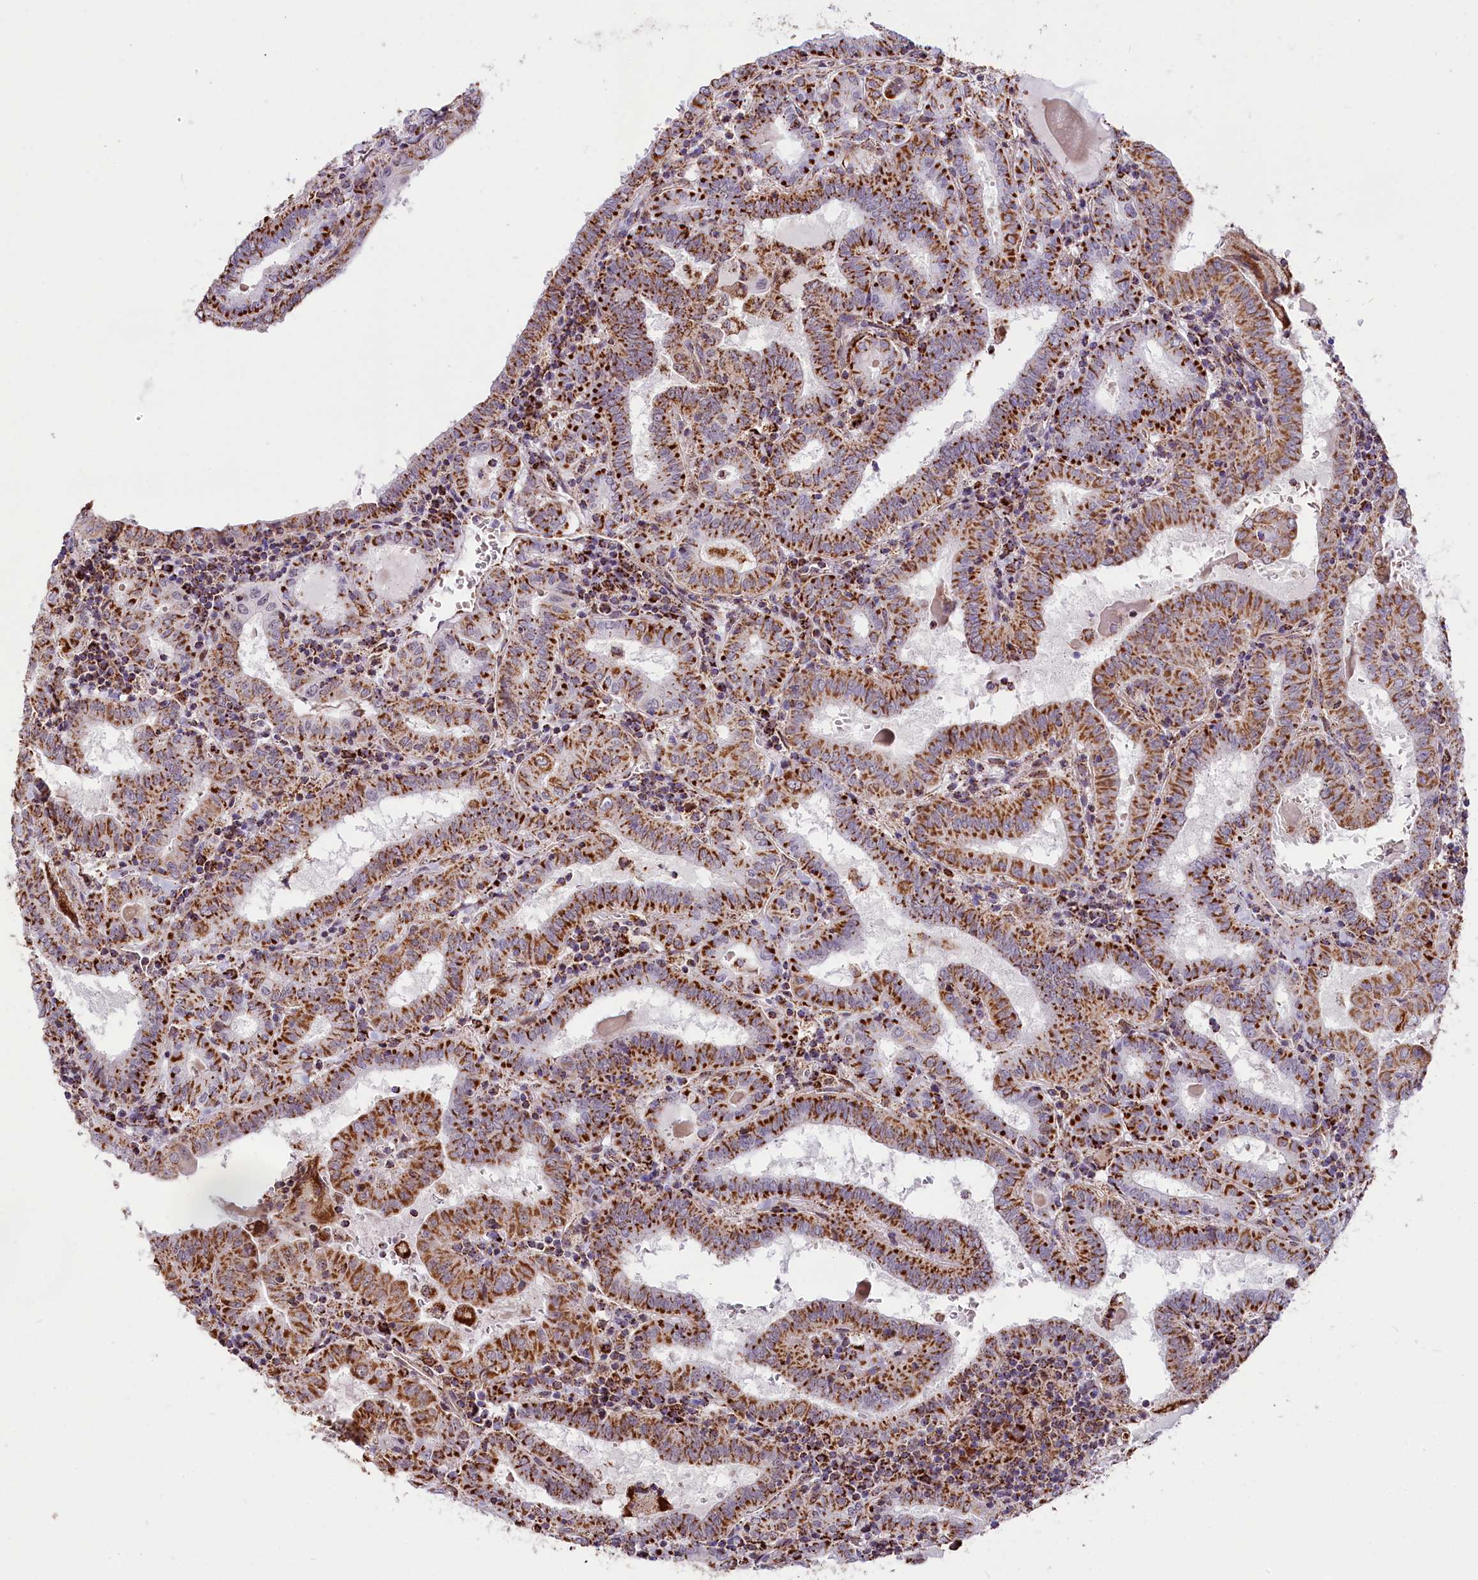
{"staining": {"intensity": "strong", "quantity": ">75%", "location": "cytoplasmic/membranous"}, "tissue": "thyroid cancer", "cell_type": "Tumor cells", "image_type": "cancer", "snomed": [{"axis": "morphology", "description": "Papillary adenocarcinoma, NOS"}, {"axis": "topography", "description": "Thyroid gland"}], "caption": "This is an image of IHC staining of thyroid cancer (papillary adenocarcinoma), which shows strong positivity in the cytoplasmic/membranous of tumor cells.", "gene": "NDUFA8", "patient": {"sex": "female", "age": 72}}